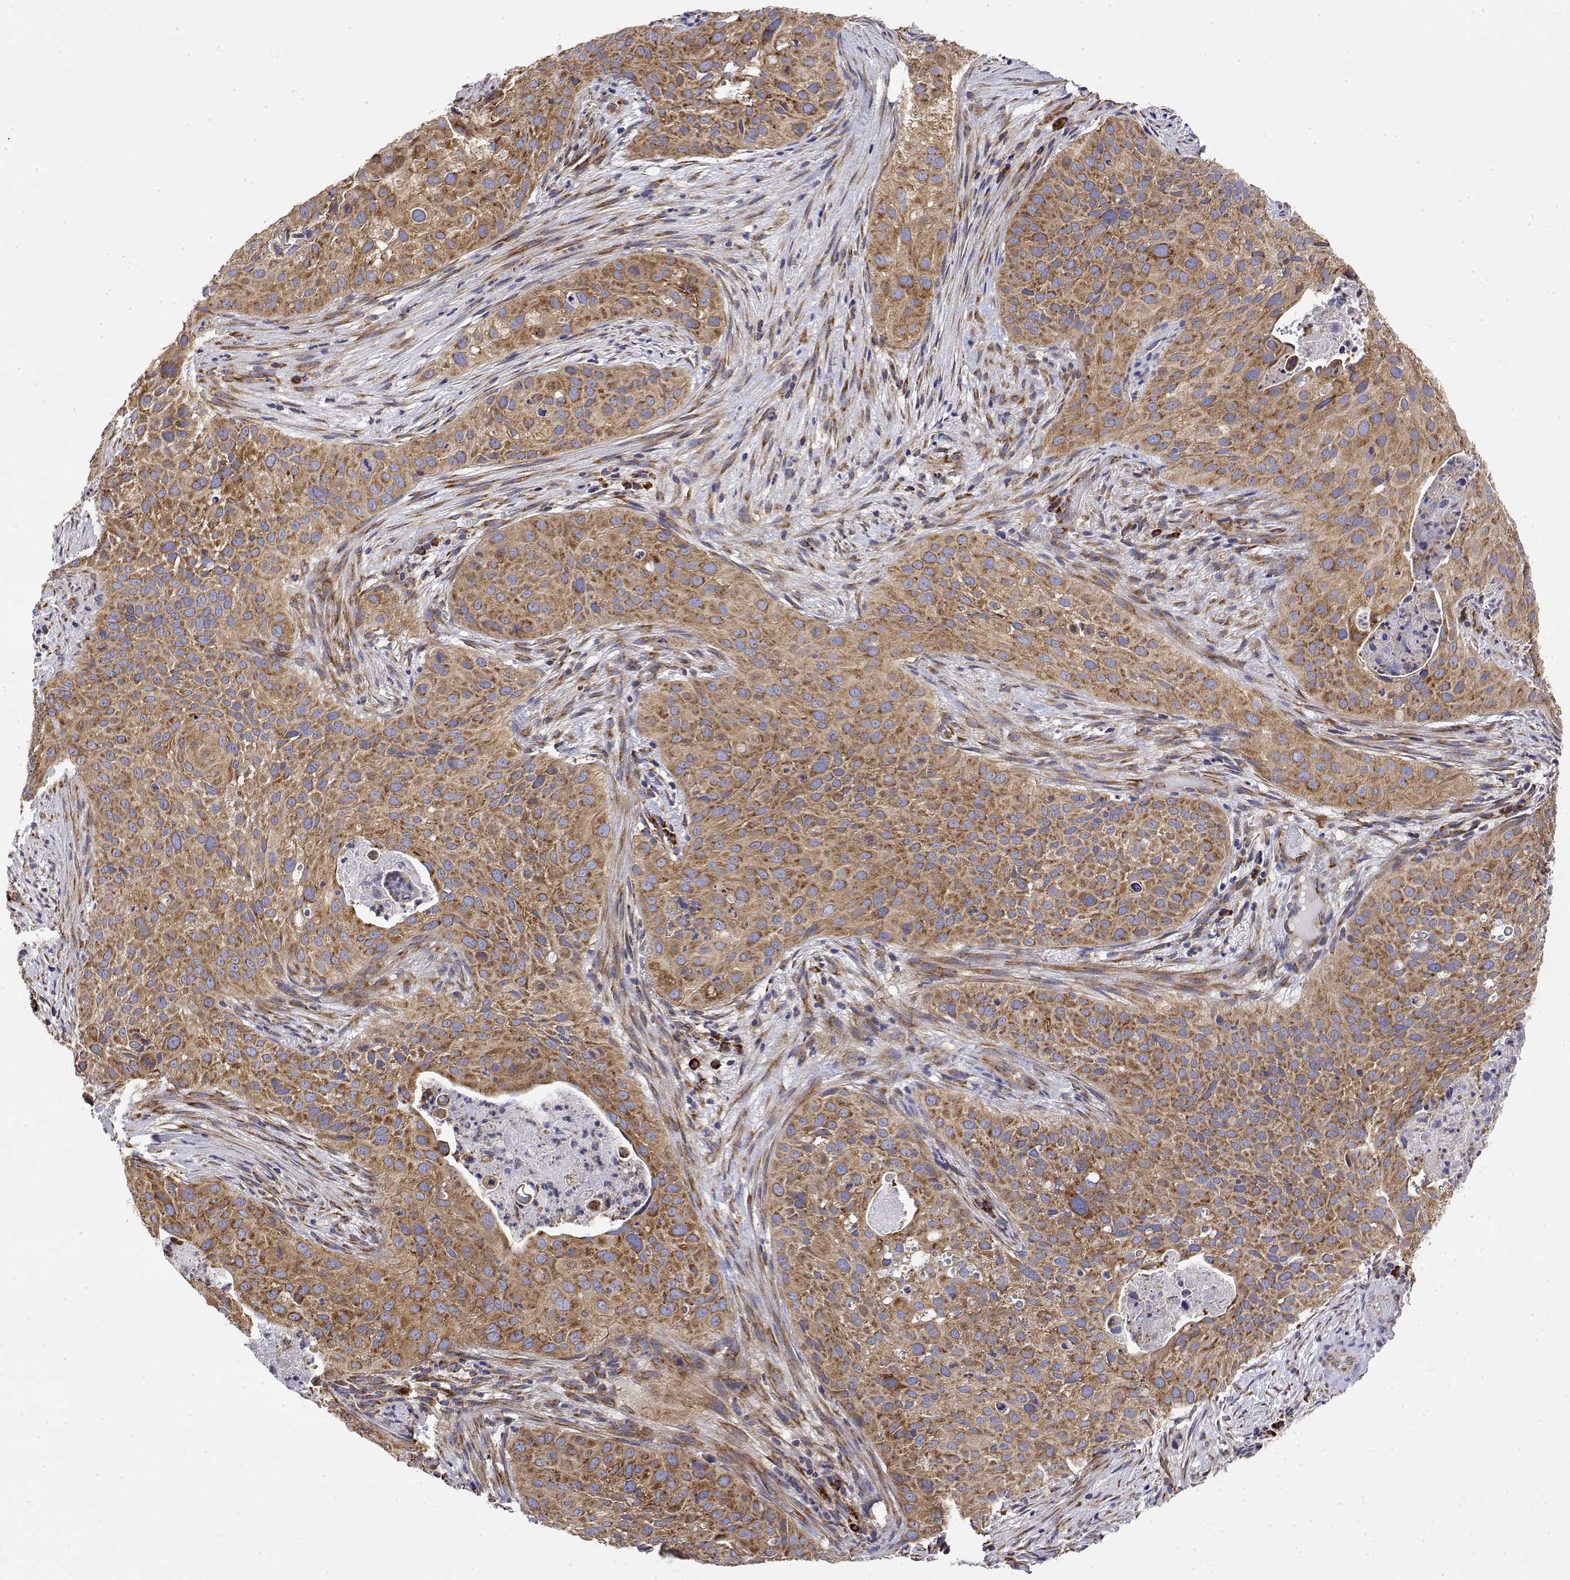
{"staining": {"intensity": "moderate", "quantity": ">75%", "location": "cytoplasmic/membranous"}, "tissue": "cervical cancer", "cell_type": "Tumor cells", "image_type": "cancer", "snomed": [{"axis": "morphology", "description": "Squamous cell carcinoma, NOS"}, {"axis": "topography", "description": "Cervix"}], "caption": "This photomicrograph reveals immunohistochemistry (IHC) staining of squamous cell carcinoma (cervical), with medium moderate cytoplasmic/membranous staining in about >75% of tumor cells.", "gene": "EEF1G", "patient": {"sex": "female", "age": 38}}